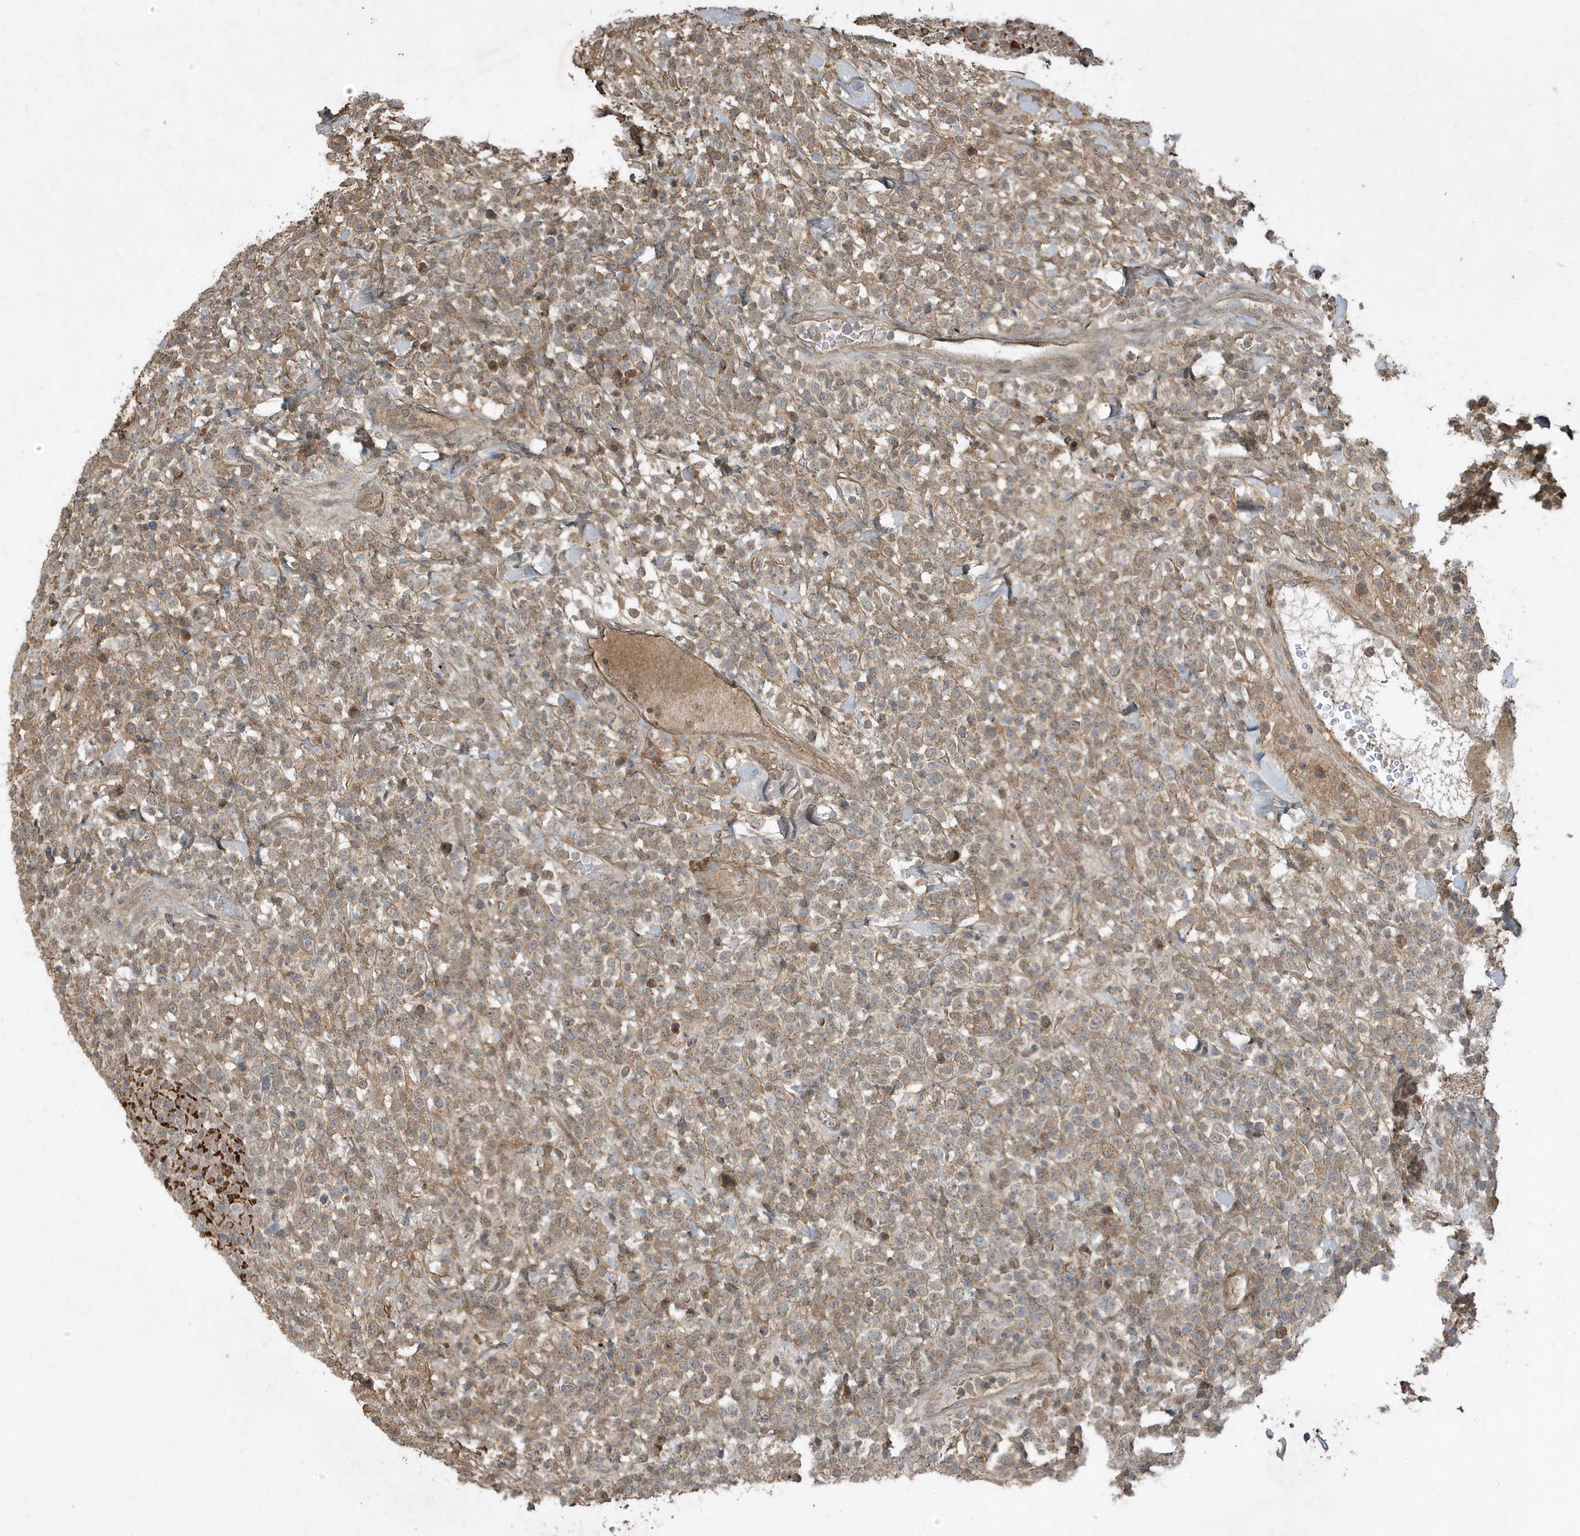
{"staining": {"intensity": "weak", "quantity": ">75%", "location": "cytoplasmic/membranous"}, "tissue": "lymphoma", "cell_type": "Tumor cells", "image_type": "cancer", "snomed": [{"axis": "morphology", "description": "Malignant lymphoma, non-Hodgkin's type, High grade"}, {"axis": "topography", "description": "Colon"}], "caption": "Immunohistochemical staining of high-grade malignant lymphoma, non-Hodgkin's type displays low levels of weak cytoplasmic/membranous protein staining in approximately >75% of tumor cells.", "gene": "PRRT3", "patient": {"sex": "female", "age": 53}}